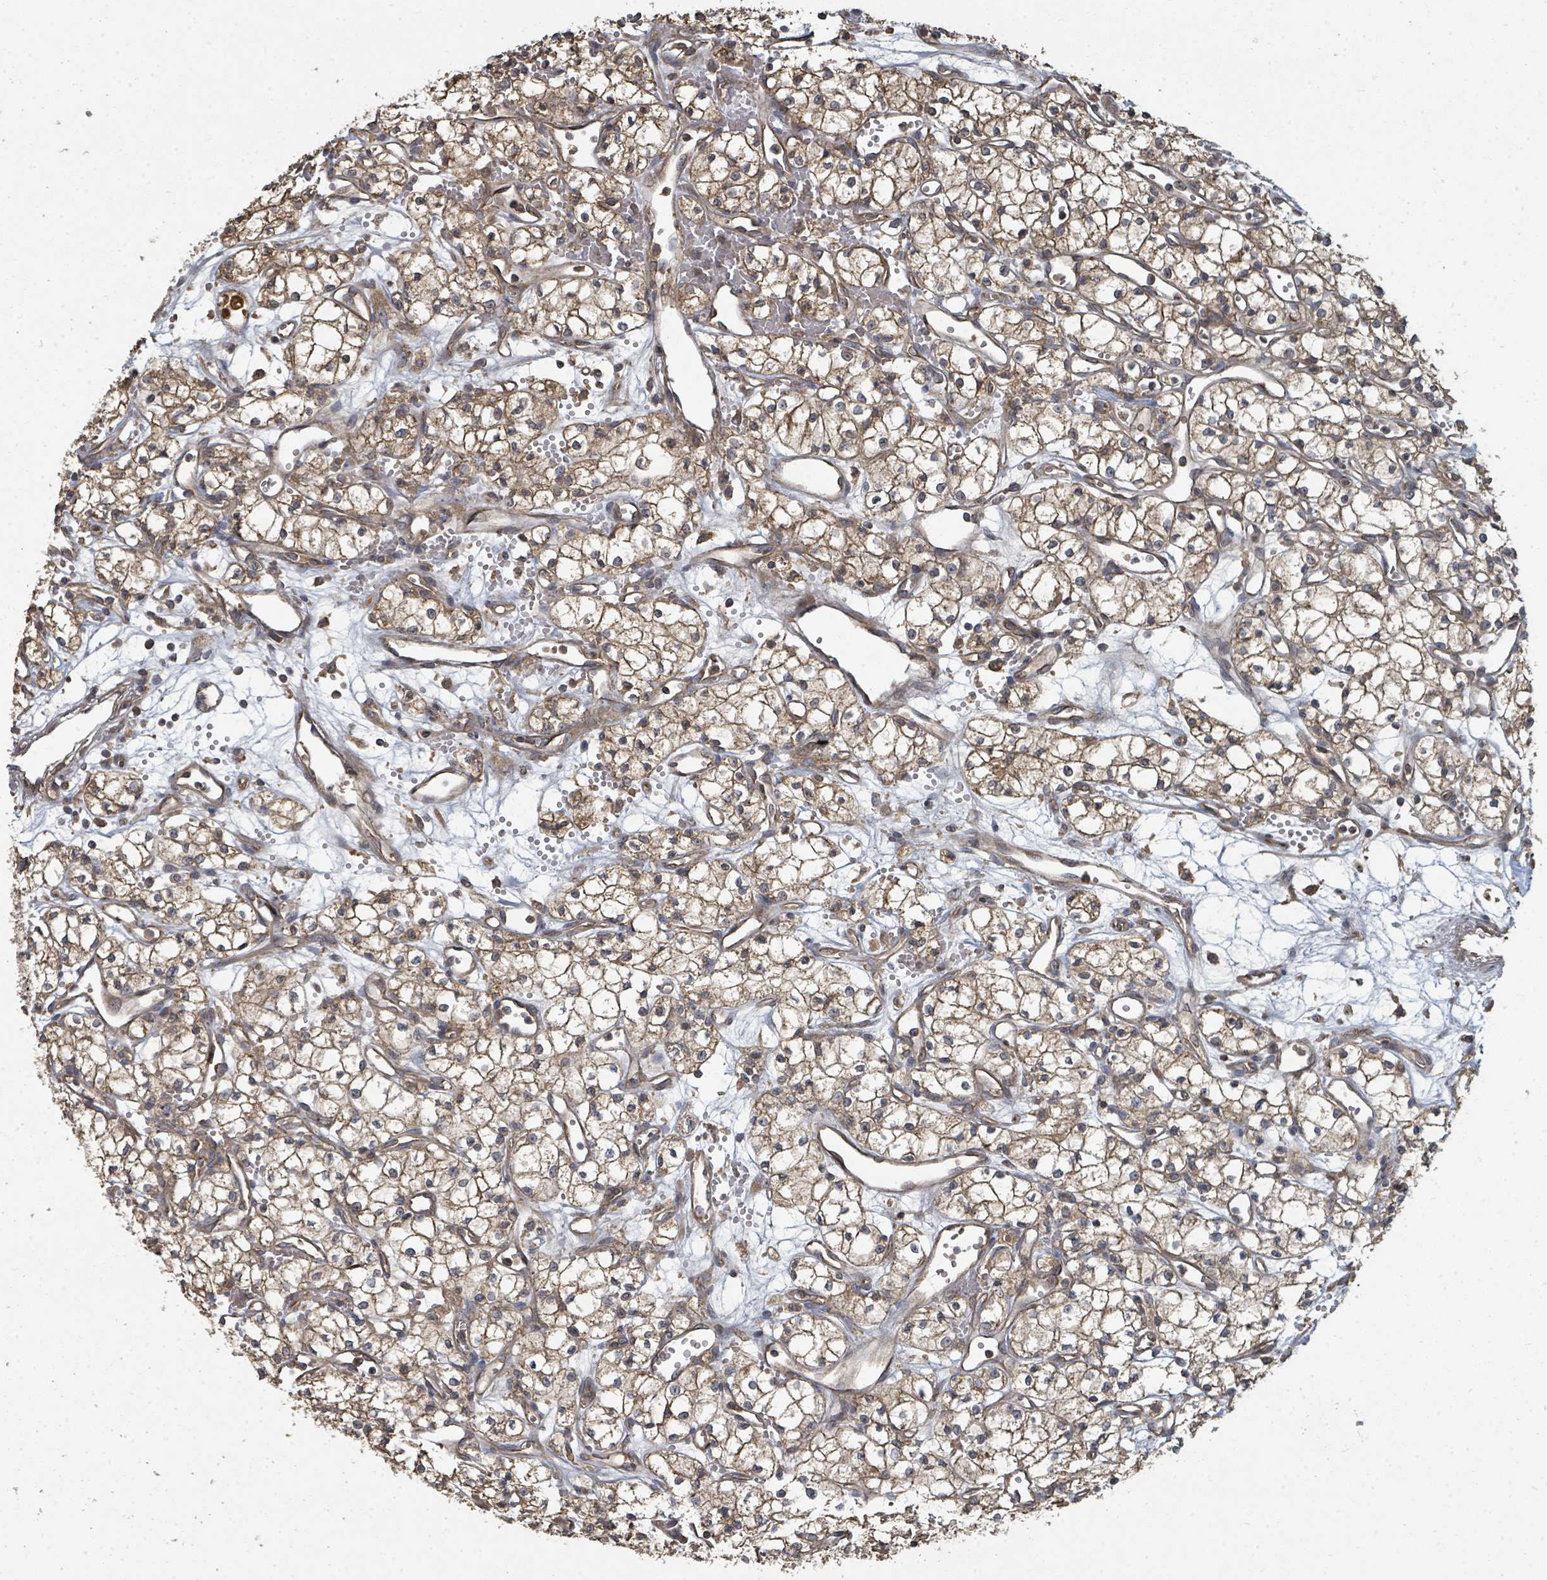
{"staining": {"intensity": "moderate", "quantity": "25%-75%", "location": "cytoplasmic/membranous"}, "tissue": "renal cancer", "cell_type": "Tumor cells", "image_type": "cancer", "snomed": [{"axis": "morphology", "description": "Adenocarcinoma, NOS"}, {"axis": "topography", "description": "Kidney"}], "caption": "Immunohistochemical staining of human renal adenocarcinoma demonstrates medium levels of moderate cytoplasmic/membranous protein expression in approximately 25%-75% of tumor cells.", "gene": "WDFY1", "patient": {"sex": "male", "age": 59}}